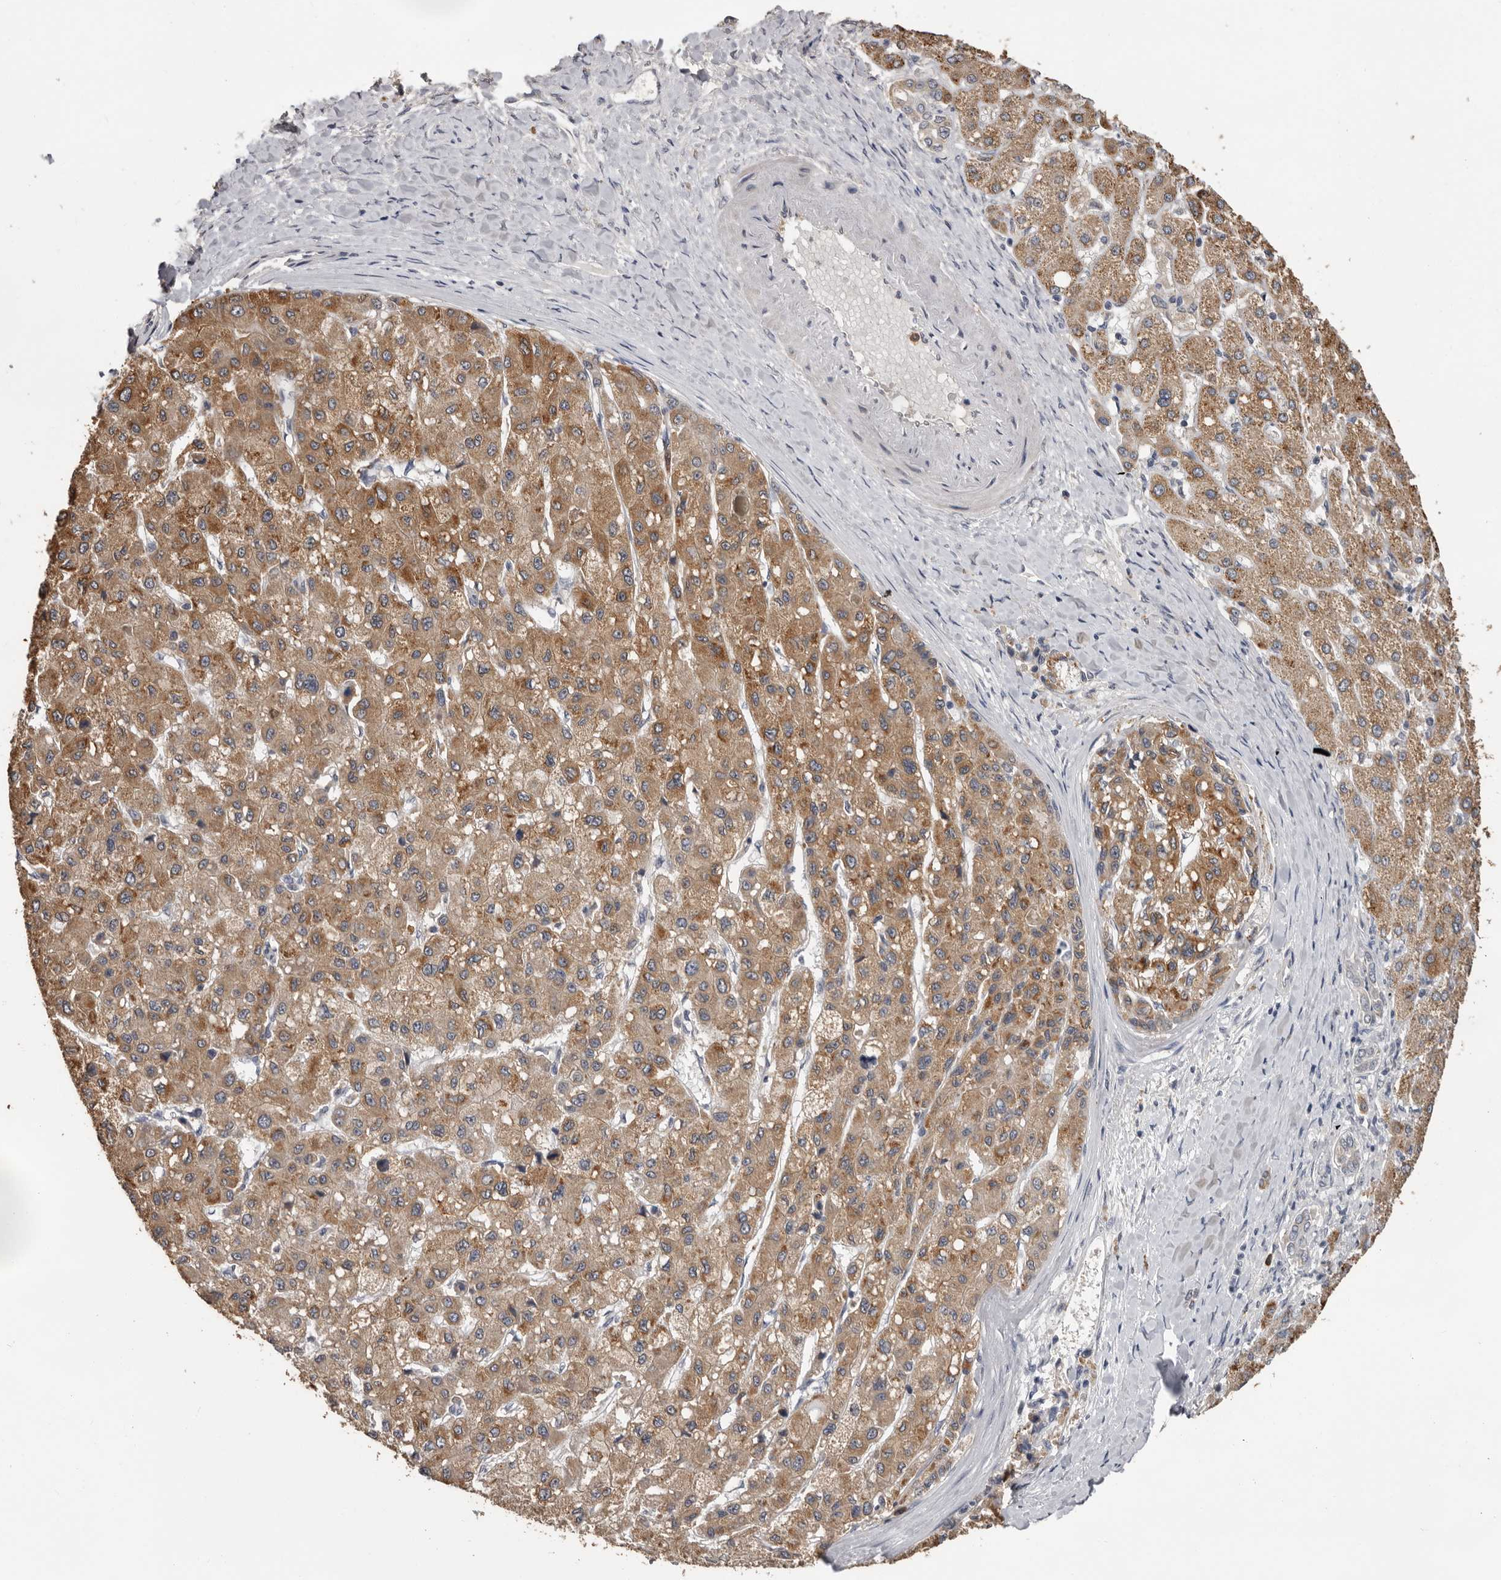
{"staining": {"intensity": "moderate", "quantity": ">75%", "location": "cytoplasmic/membranous"}, "tissue": "liver cancer", "cell_type": "Tumor cells", "image_type": "cancer", "snomed": [{"axis": "morphology", "description": "Carcinoma, Hepatocellular, NOS"}, {"axis": "topography", "description": "Liver"}], "caption": "Liver cancer (hepatocellular carcinoma) stained with a brown dye exhibits moderate cytoplasmic/membranous positive staining in approximately >75% of tumor cells.", "gene": "MTF1", "patient": {"sex": "male", "age": 80}}